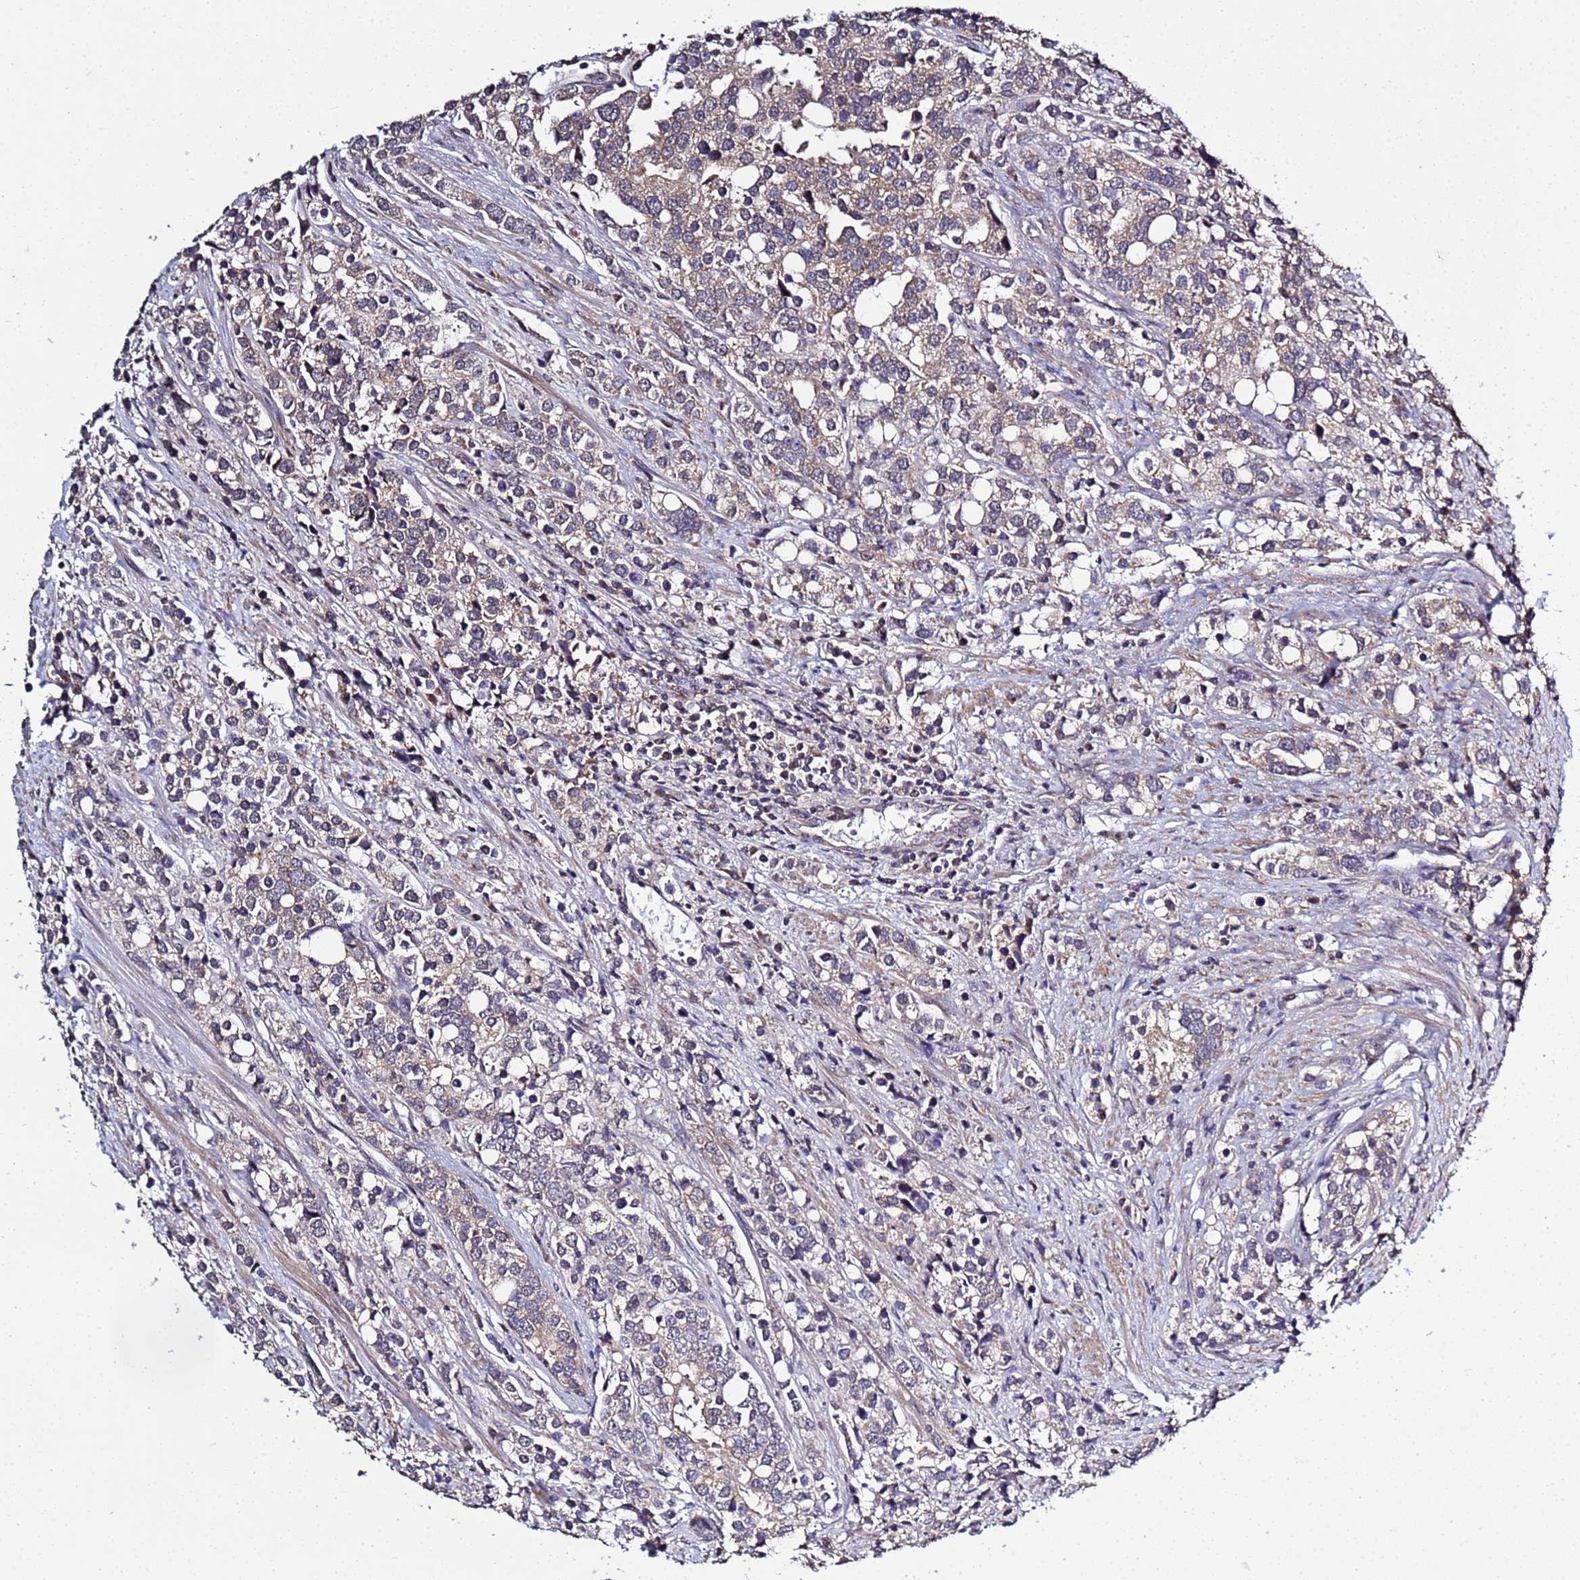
{"staining": {"intensity": "weak", "quantity": "25%-75%", "location": "cytoplasmic/membranous"}, "tissue": "prostate cancer", "cell_type": "Tumor cells", "image_type": "cancer", "snomed": [{"axis": "morphology", "description": "Adenocarcinoma, High grade"}, {"axis": "topography", "description": "Prostate"}], "caption": "This photomicrograph demonstrates prostate adenocarcinoma (high-grade) stained with immunohistochemistry to label a protein in brown. The cytoplasmic/membranous of tumor cells show weak positivity for the protein. Nuclei are counter-stained blue.", "gene": "P2RX7", "patient": {"sex": "male", "age": 71}}